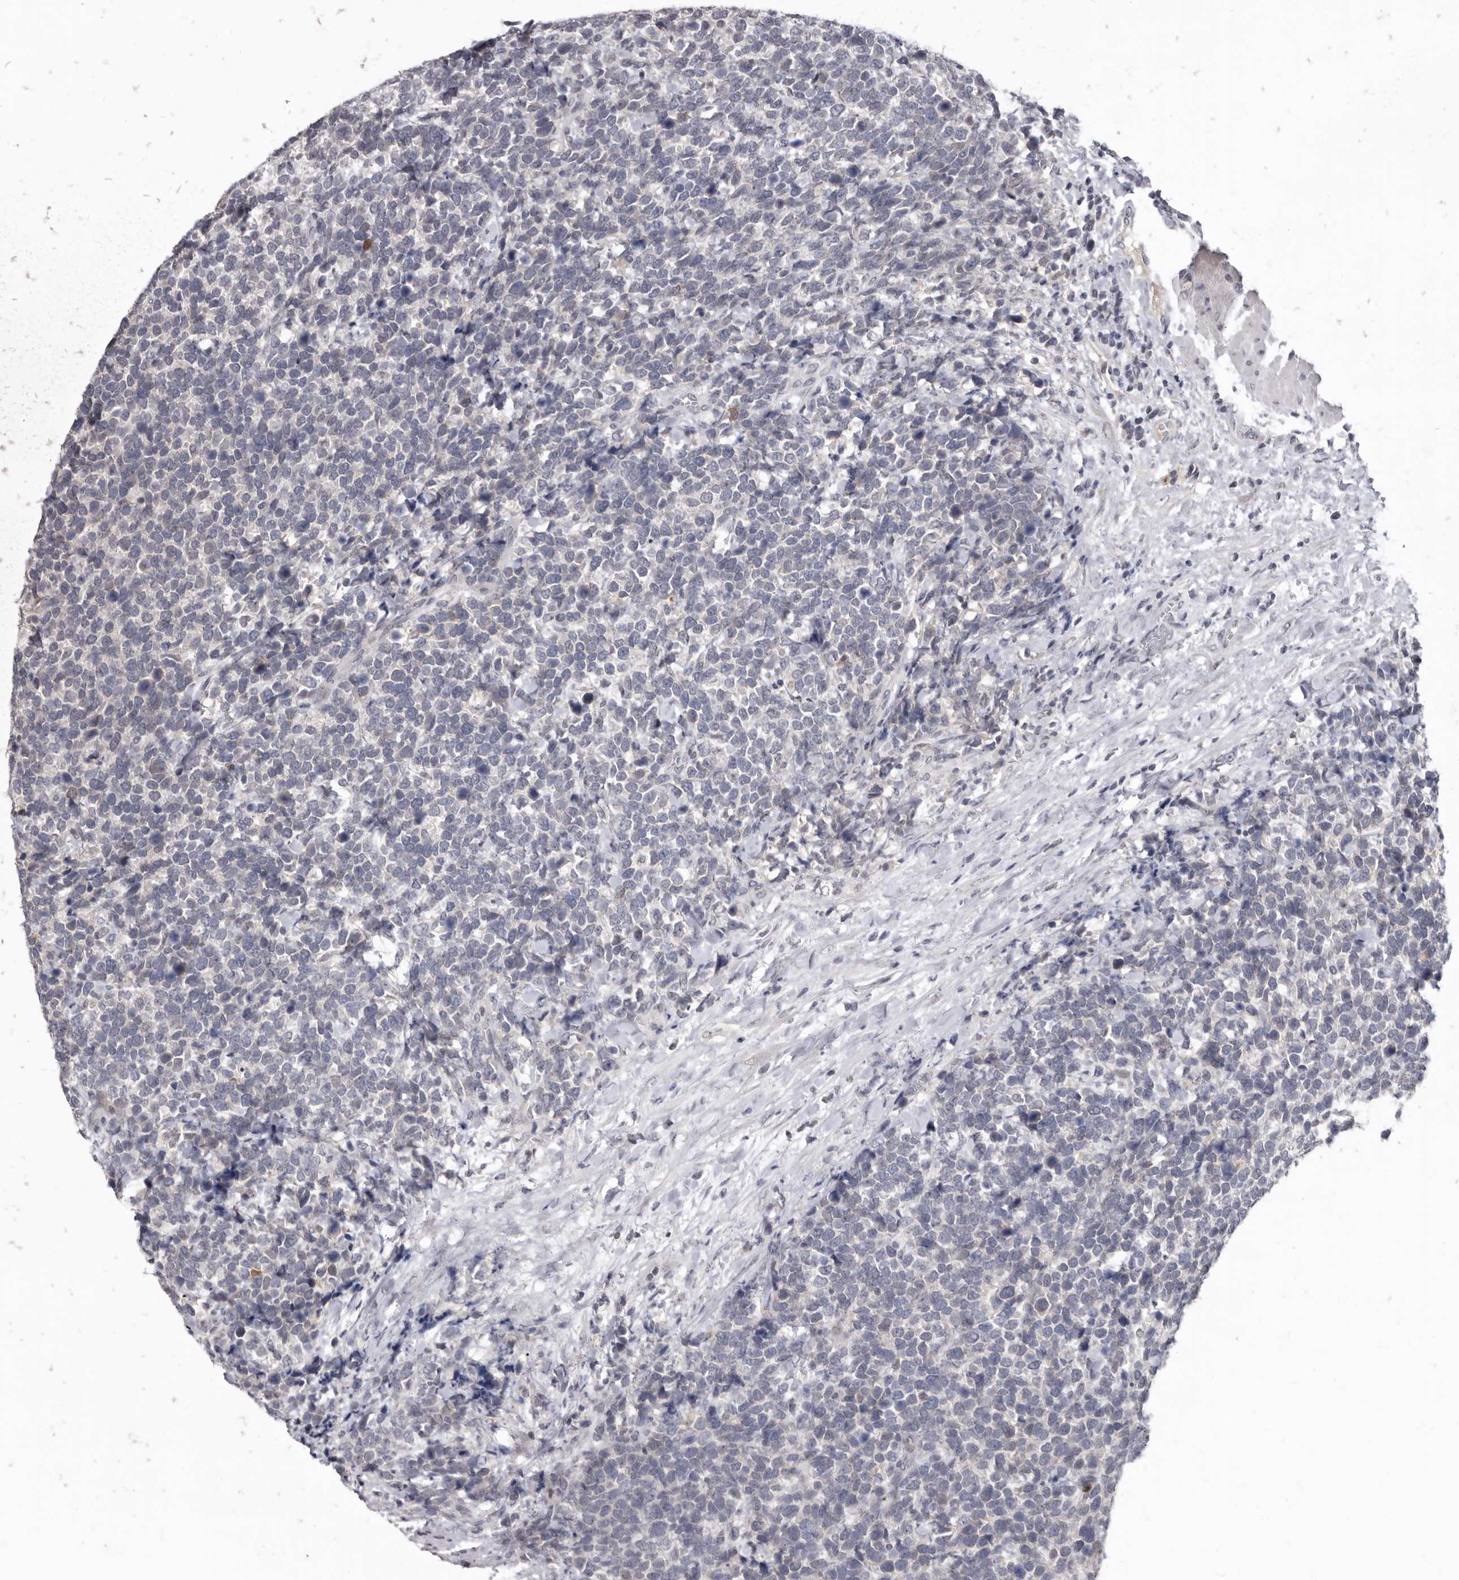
{"staining": {"intensity": "negative", "quantity": "none", "location": "none"}, "tissue": "urothelial cancer", "cell_type": "Tumor cells", "image_type": "cancer", "snomed": [{"axis": "morphology", "description": "Urothelial carcinoma, High grade"}, {"axis": "topography", "description": "Urinary bladder"}], "caption": "Immunohistochemistry photomicrograph of neoplastic tissue: human urothelial carcinoma (high-grade) stained with DAB reveals no significant protein positivity in tumor cells.", "gene": "SULT1E1", "patient": {"sex": "female", "age": 82}}